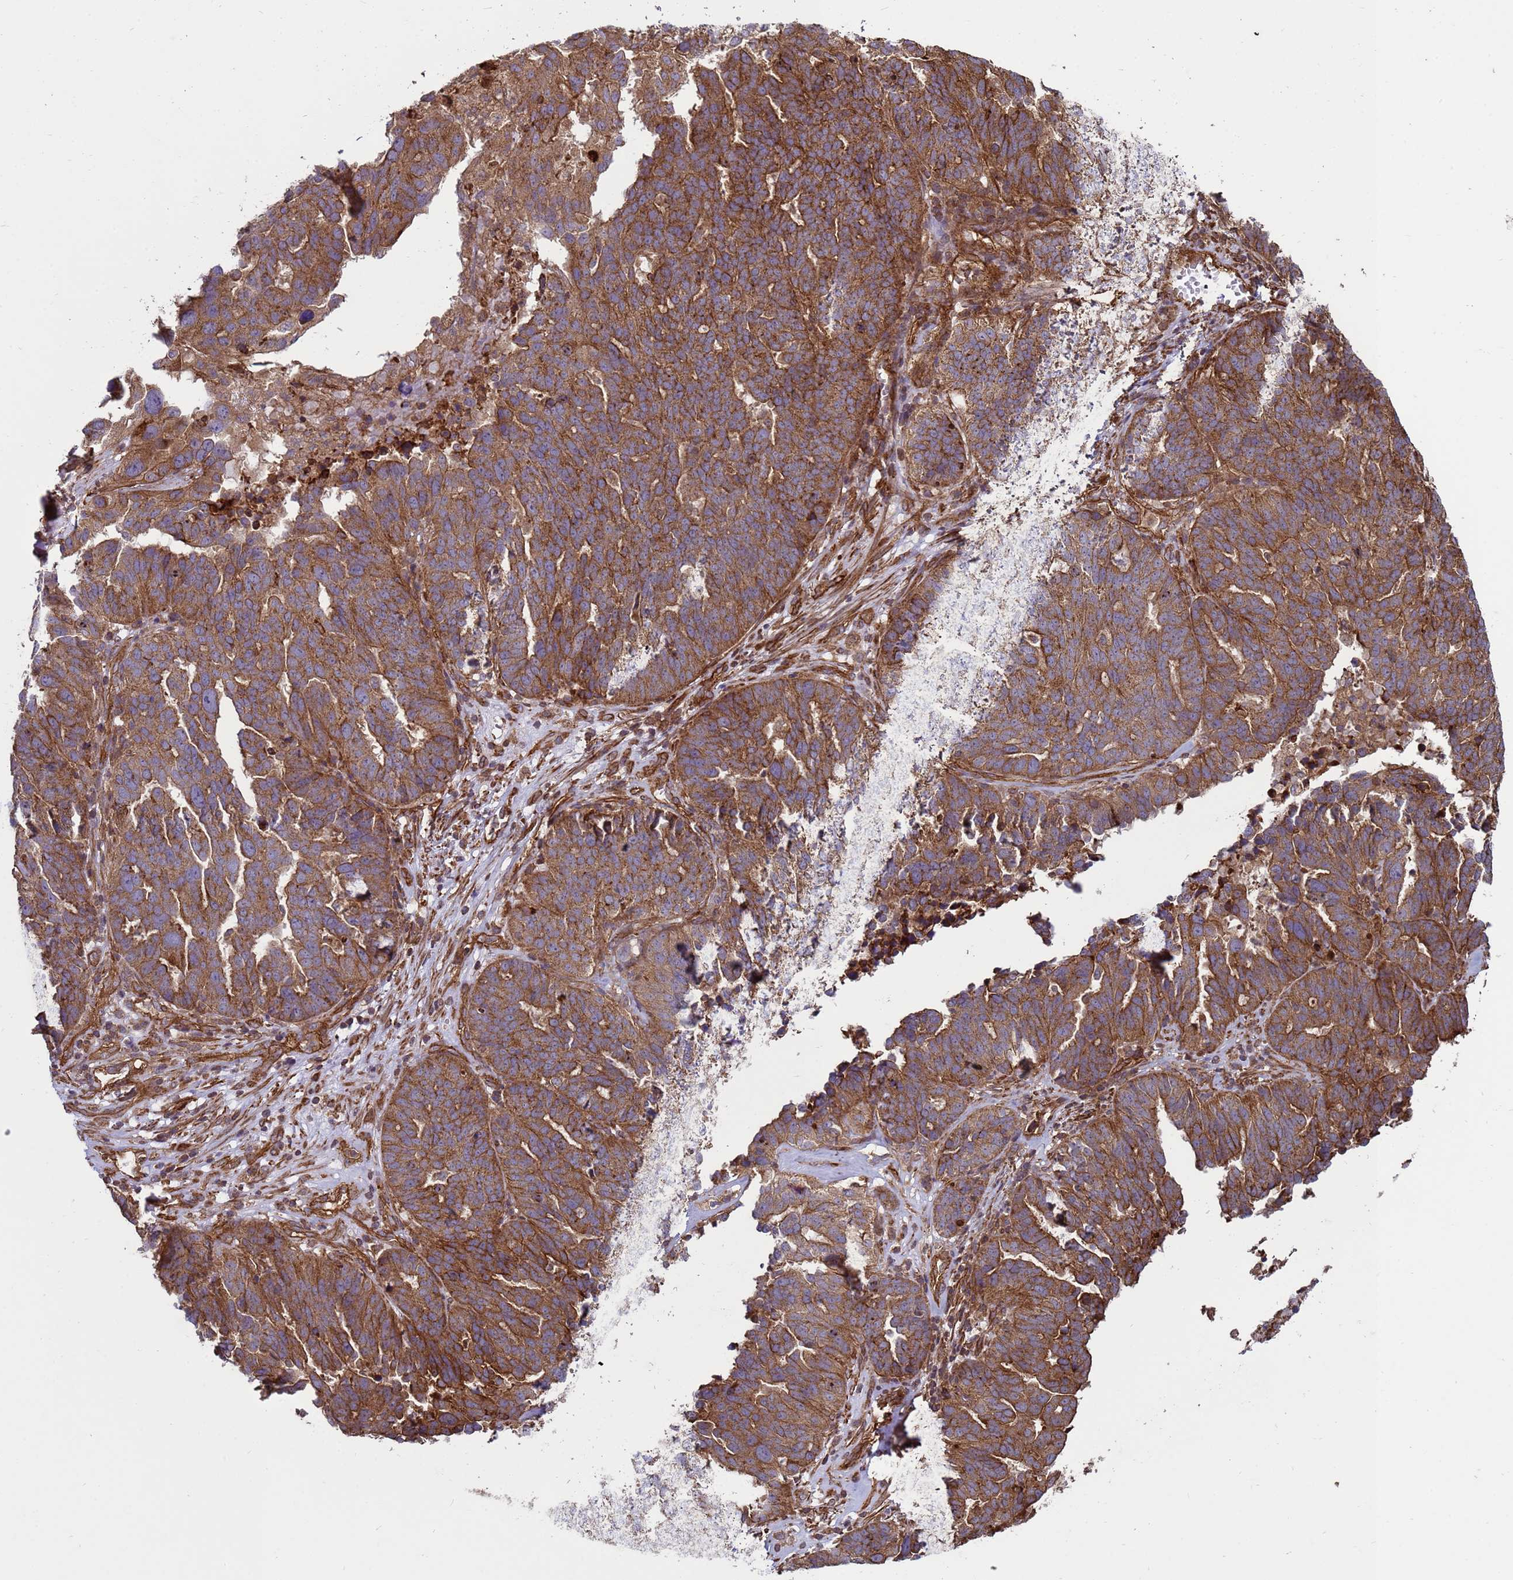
{"staining": {"intensity": "moderate", "quantity": ">75%", "location": "cytoplasmic/membranous"}, "tissue": "ovarian cancer", "cell_type": "Tumor cells", "image_type": "cancer", "snomed": [{"axis": "morphology", "description": "Cystadenocarcinoma, serous, NOS"}, {"axis": "topography", "description": "Ovary"}], "caption": "Immunohistochemistry (IHC) of human ovarian cancer demonstrates medium levels of moderate cytoplasmic/membranous expression in about >75% of tumor cells.", "gene": "CNOT1", "patient": {"sex": "female", "age": 59}}